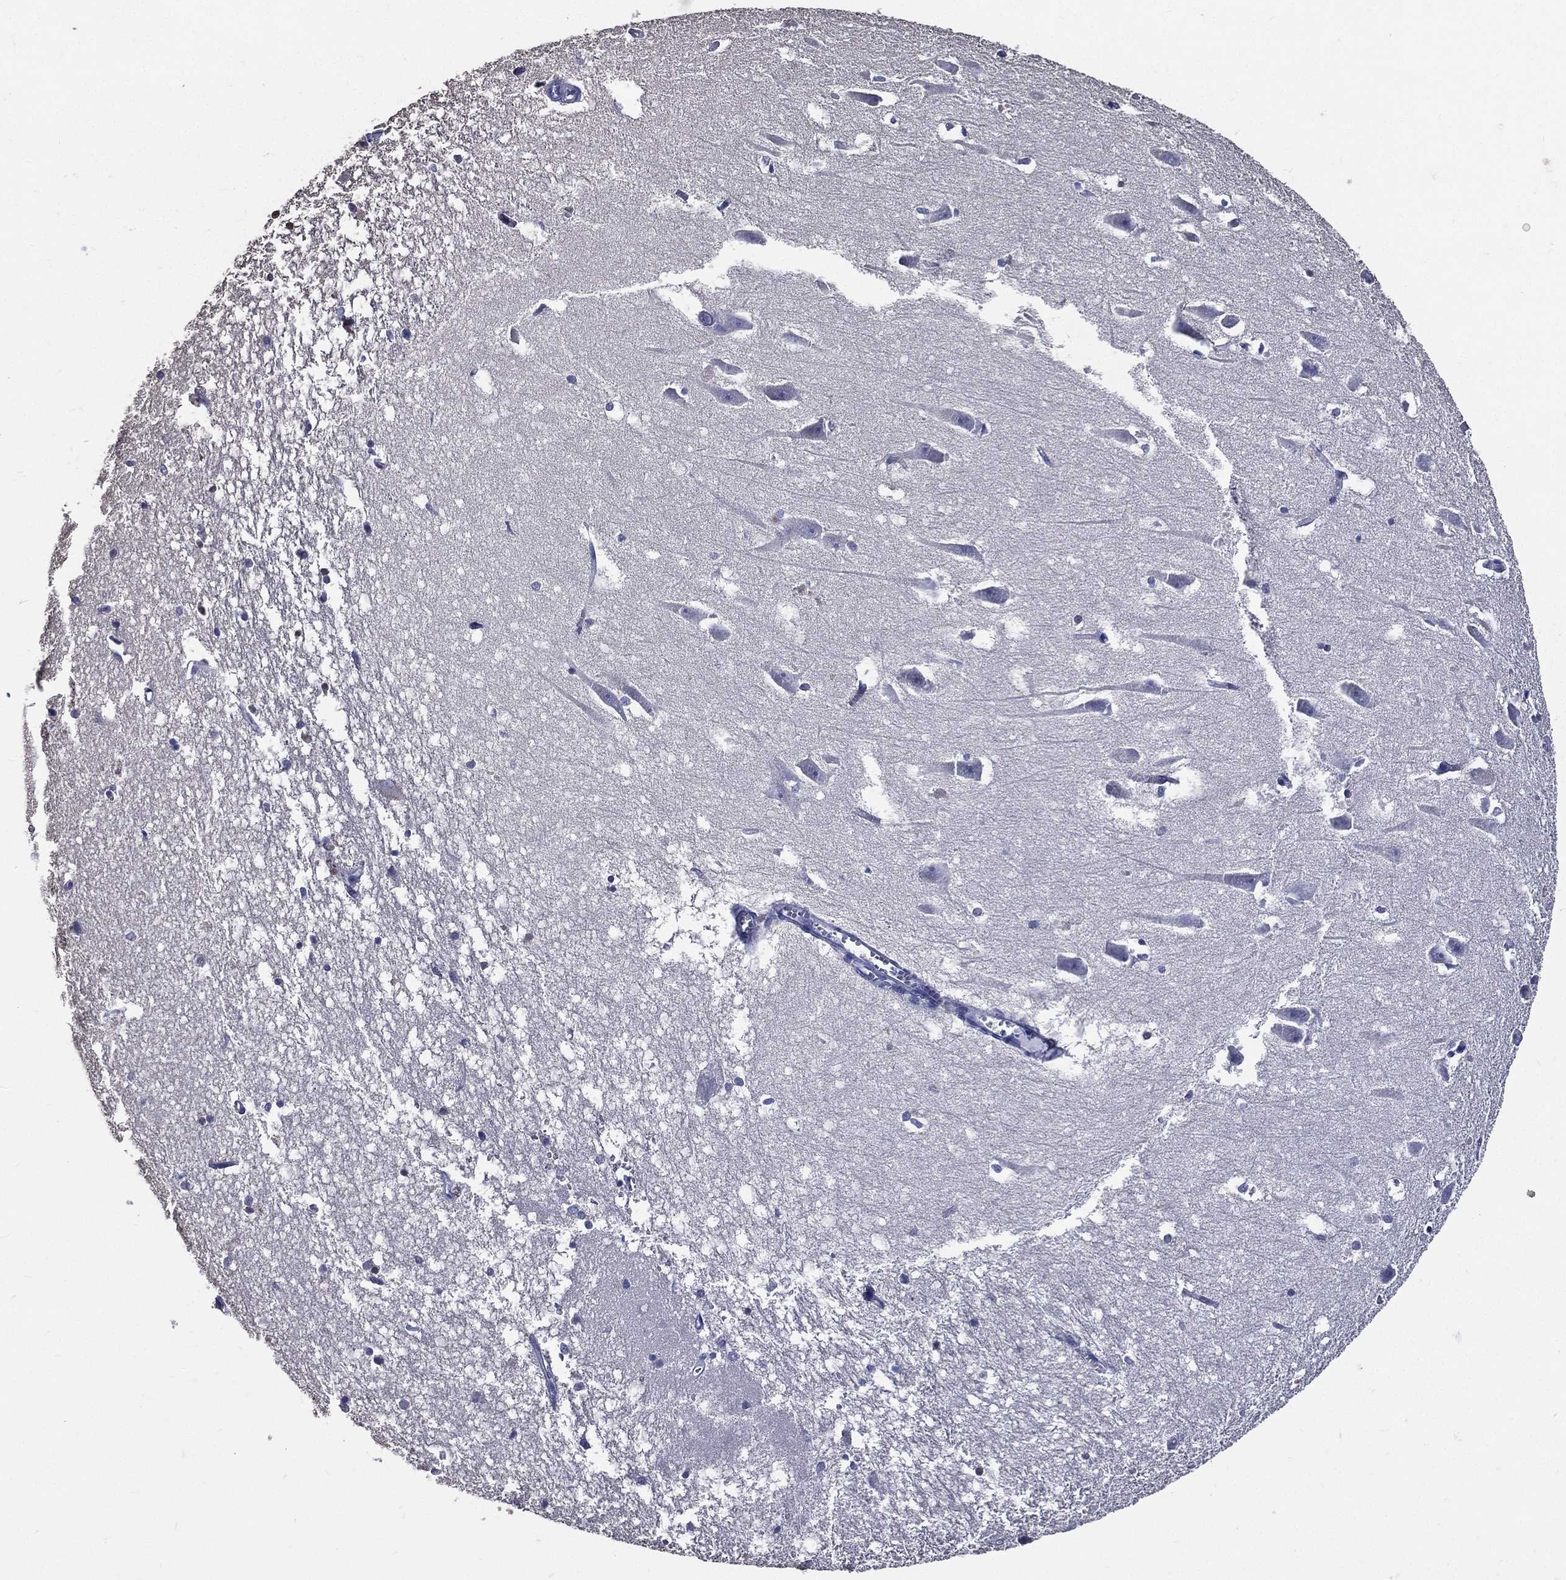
{"staining": {"intensity": "negative", "quantity": "none", "location": "none"}, "tissue": "hippocampus", "cell_type": "Glial cells", "image_type": "normal", "snomed": [{"axis": "morphology", "description": "Normal tissue, NOS"}, {"axis": "topography", "description": "Lateral ventricle wall"}, {"axis": "topography", "description": "Hippocampus"}], "caption": "This micrograph is of benign hippocampus stained with immunohistochemistry (IHC) to label a protein in brown with the nuclei are counter-stained blue. There is no staining in glial cells.", "gene": "DPYS", "patient": {"sex": "female", "age": 63}}